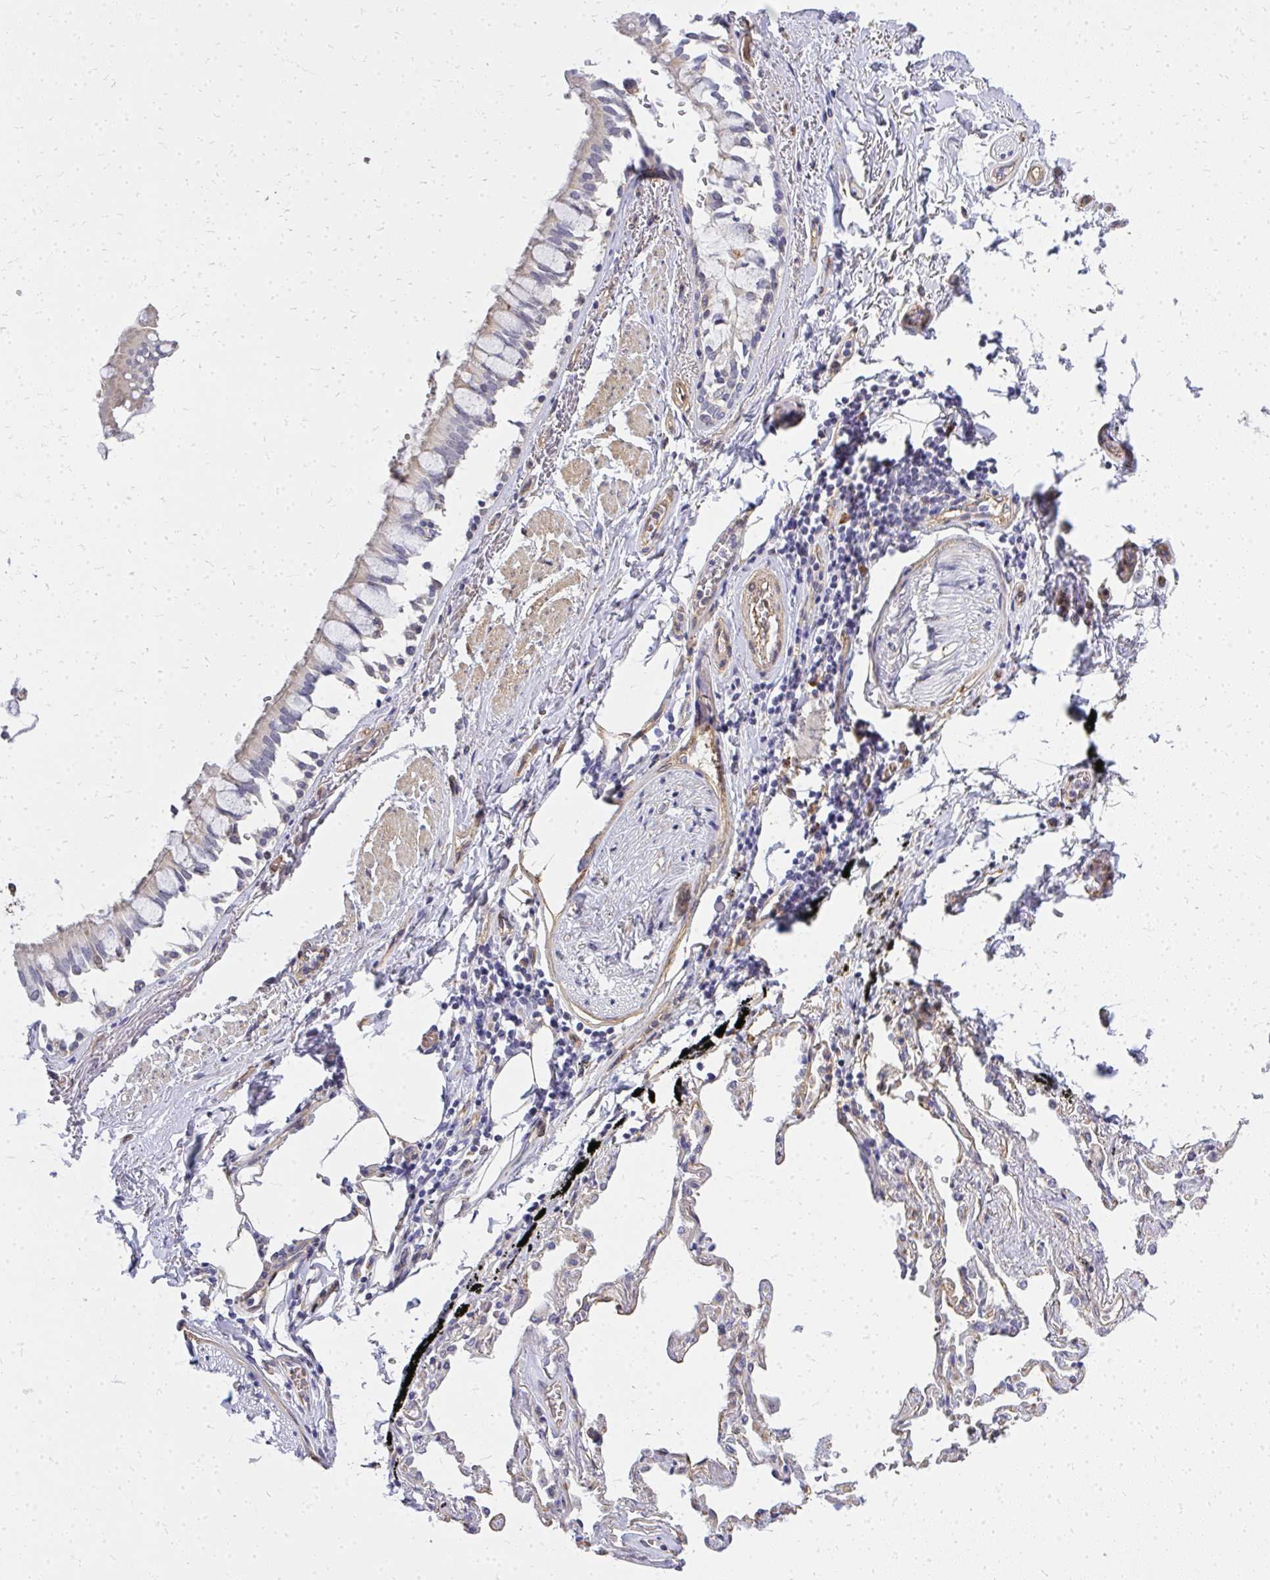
{"staining": {"intensity": "weak", "quantity": "25%-75%", "location": "cytoplasmic/membranous"}, "tissue": "bronchus", "cell_type": "Respiratory epithelial cells", "image_type": "normal", "snomed": [{"axis": "morphology", "description": "Normal tissue, NOS"}, {"axis": "topography", "description": "Bronchus"}], "caption": "DAB (3,3'-diaminobenzidine) immunohistochemical staining of unremarkable human bronchus displays weak cytoplasmic/membranous protein staining in approximately 25%-75% of respiratory epithelial cells.", "gene": "ENSG00000258472", "patient": {"sex": "male", "age": 70}}